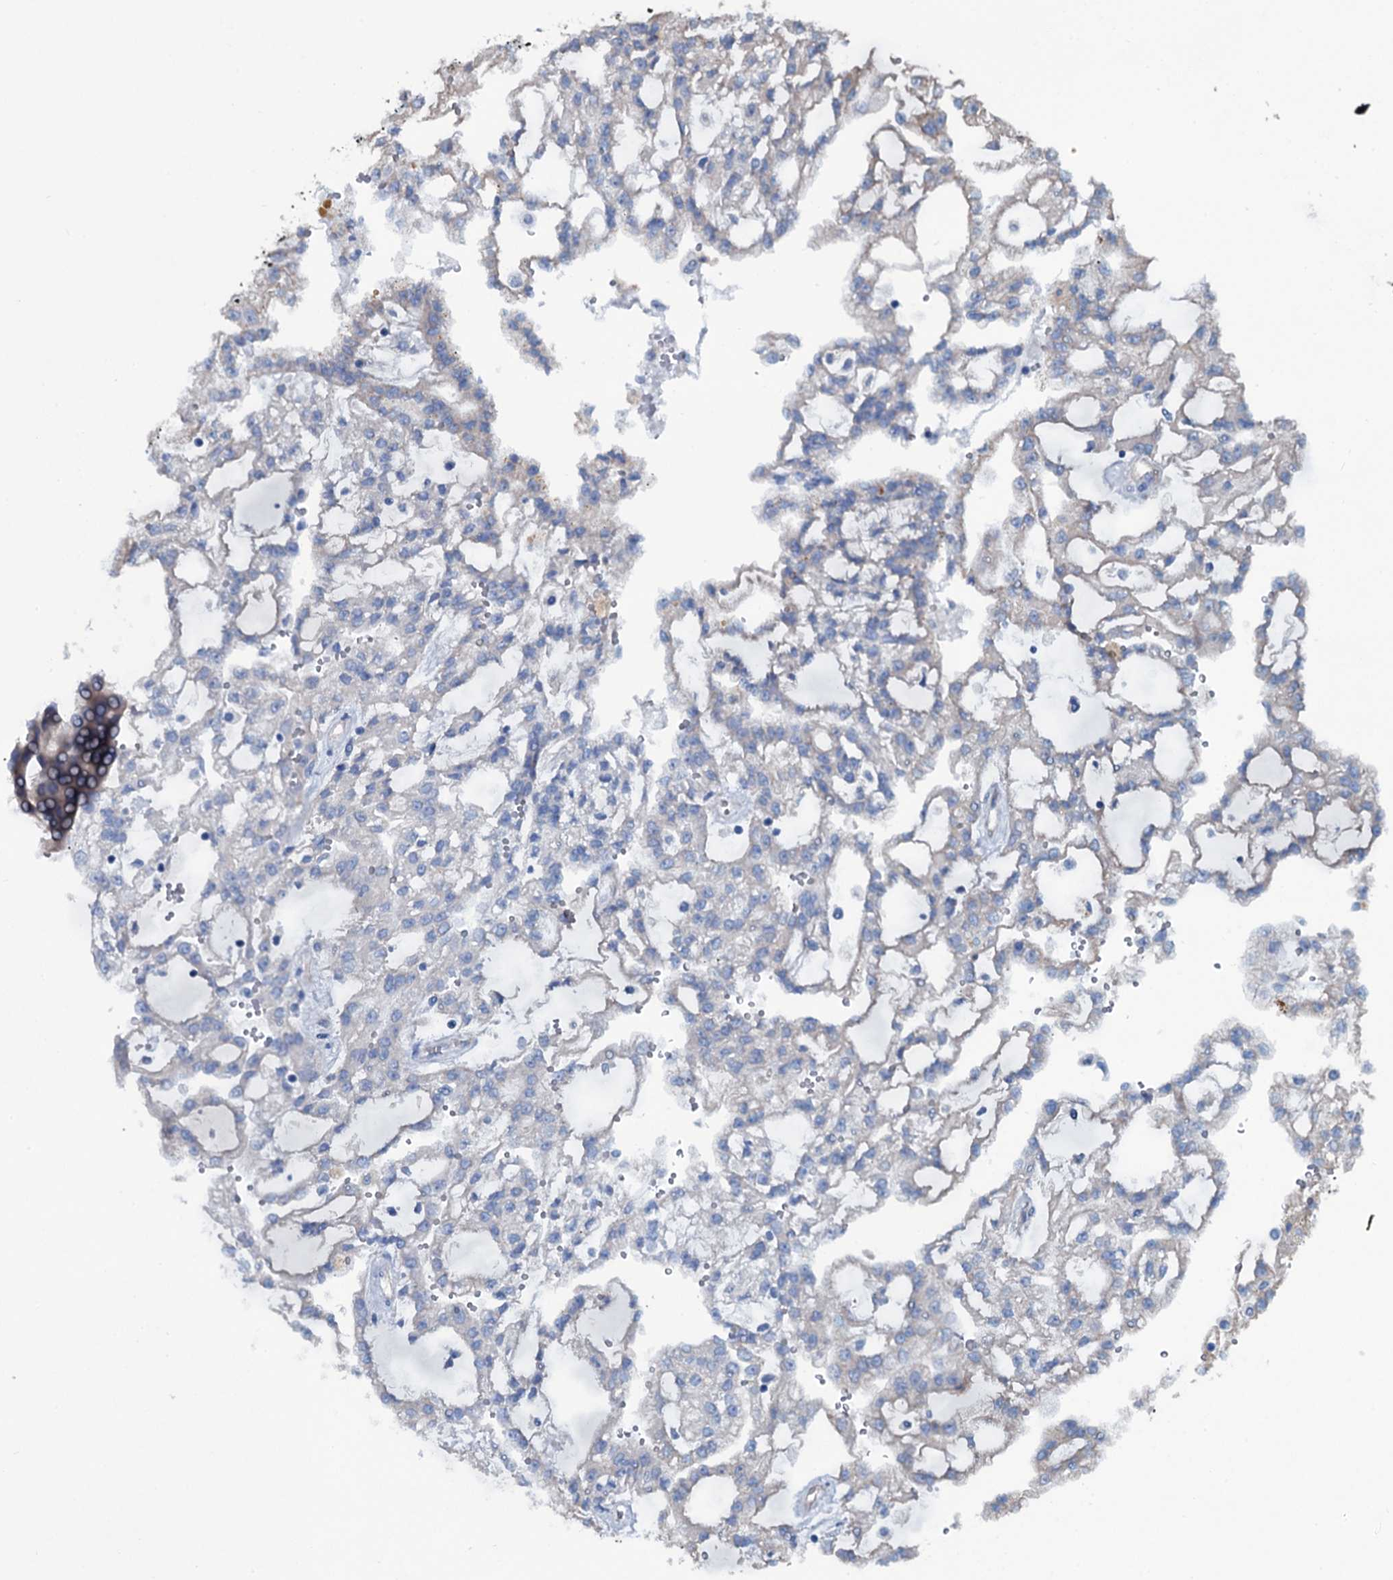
{"staining": {"intensity": "negative", "quantity": "none", "location": "none"}, "tissue": "renal cancer", "cell_type": "Tumor cells", "image_type": "cancer", "snomed": [{"axis": "morphology", "description": "Adenocarcinoma, NOS"}, {"axis": "topography", "description": "Kidney"}], "caption": "Immunohistochemistry of renal cancer (adenocarcinoma) demonstrates no positivity in tumor cells. (Stains: DAB immunohistochemistry with hematoxylin counter stain, Microscopy: brightfield microscopy at high magnification).", "gene": "DMAC2", "patient": {"sex": "male", "age": 63}}